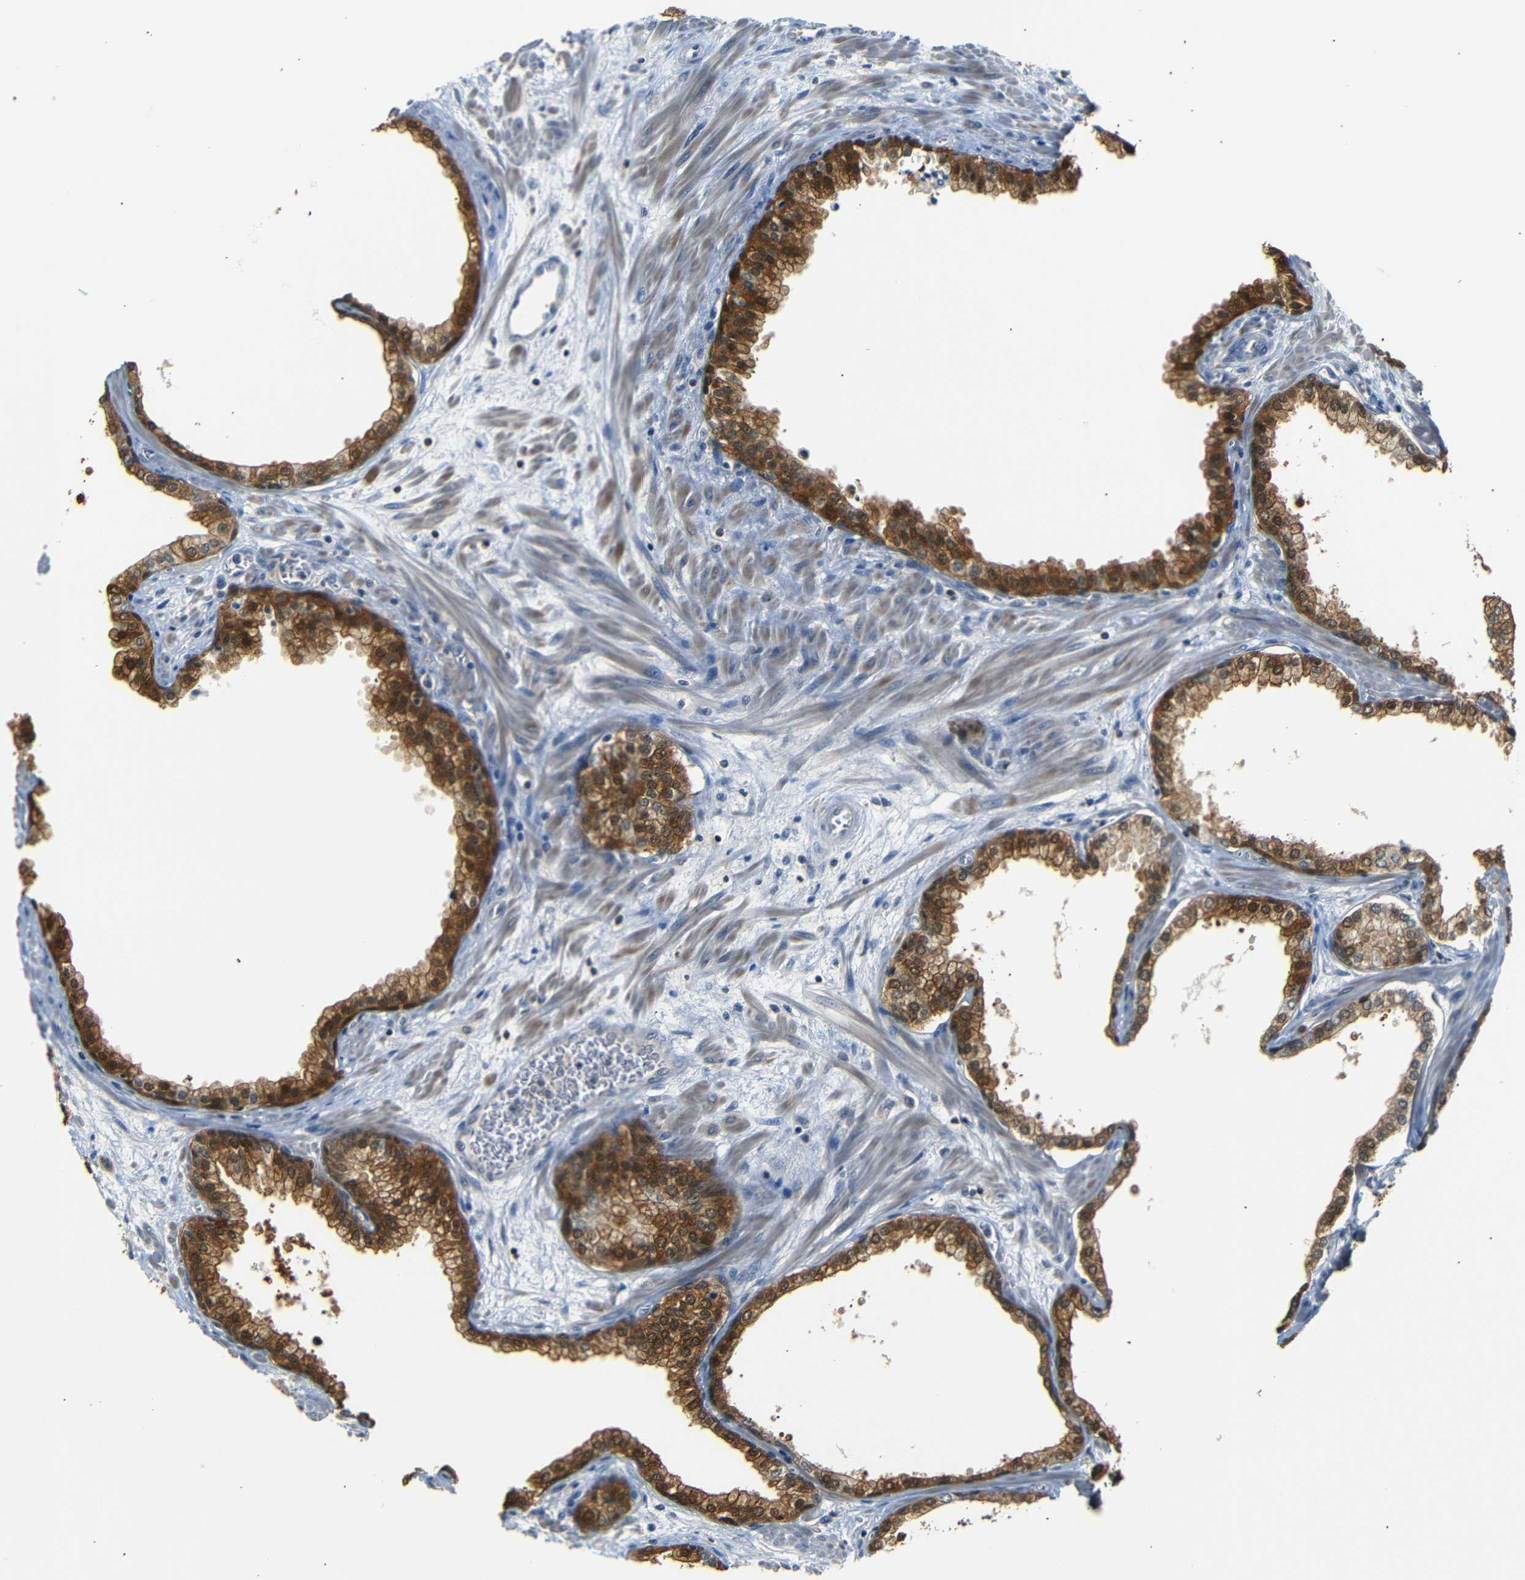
{"staining": {"intensity": "moderate", "quantity": ">75%", "location": "cytoplasmic/membranous"}, "tissue": "prostate", "cell_type": "Glandular cells", "image_type": "normal", "snomed": [{"axis": "morphology", "description": "Normal tissue, NOS"}, {"axis": "morphology", "description": "Urothelial carcinoma, Low grade"}, {"axis": "topography", "description": "Urinary bladder"}, {"axis": "topography", "description": "Prostate"}], "caption": "Immunohistochemical staining of normal prostate displays moderate cytoplasmic/membranous protein staining in approximately >75% of glandular cells.", "gene": "SFN", "patient": {"sex": "male", "age": 60}}